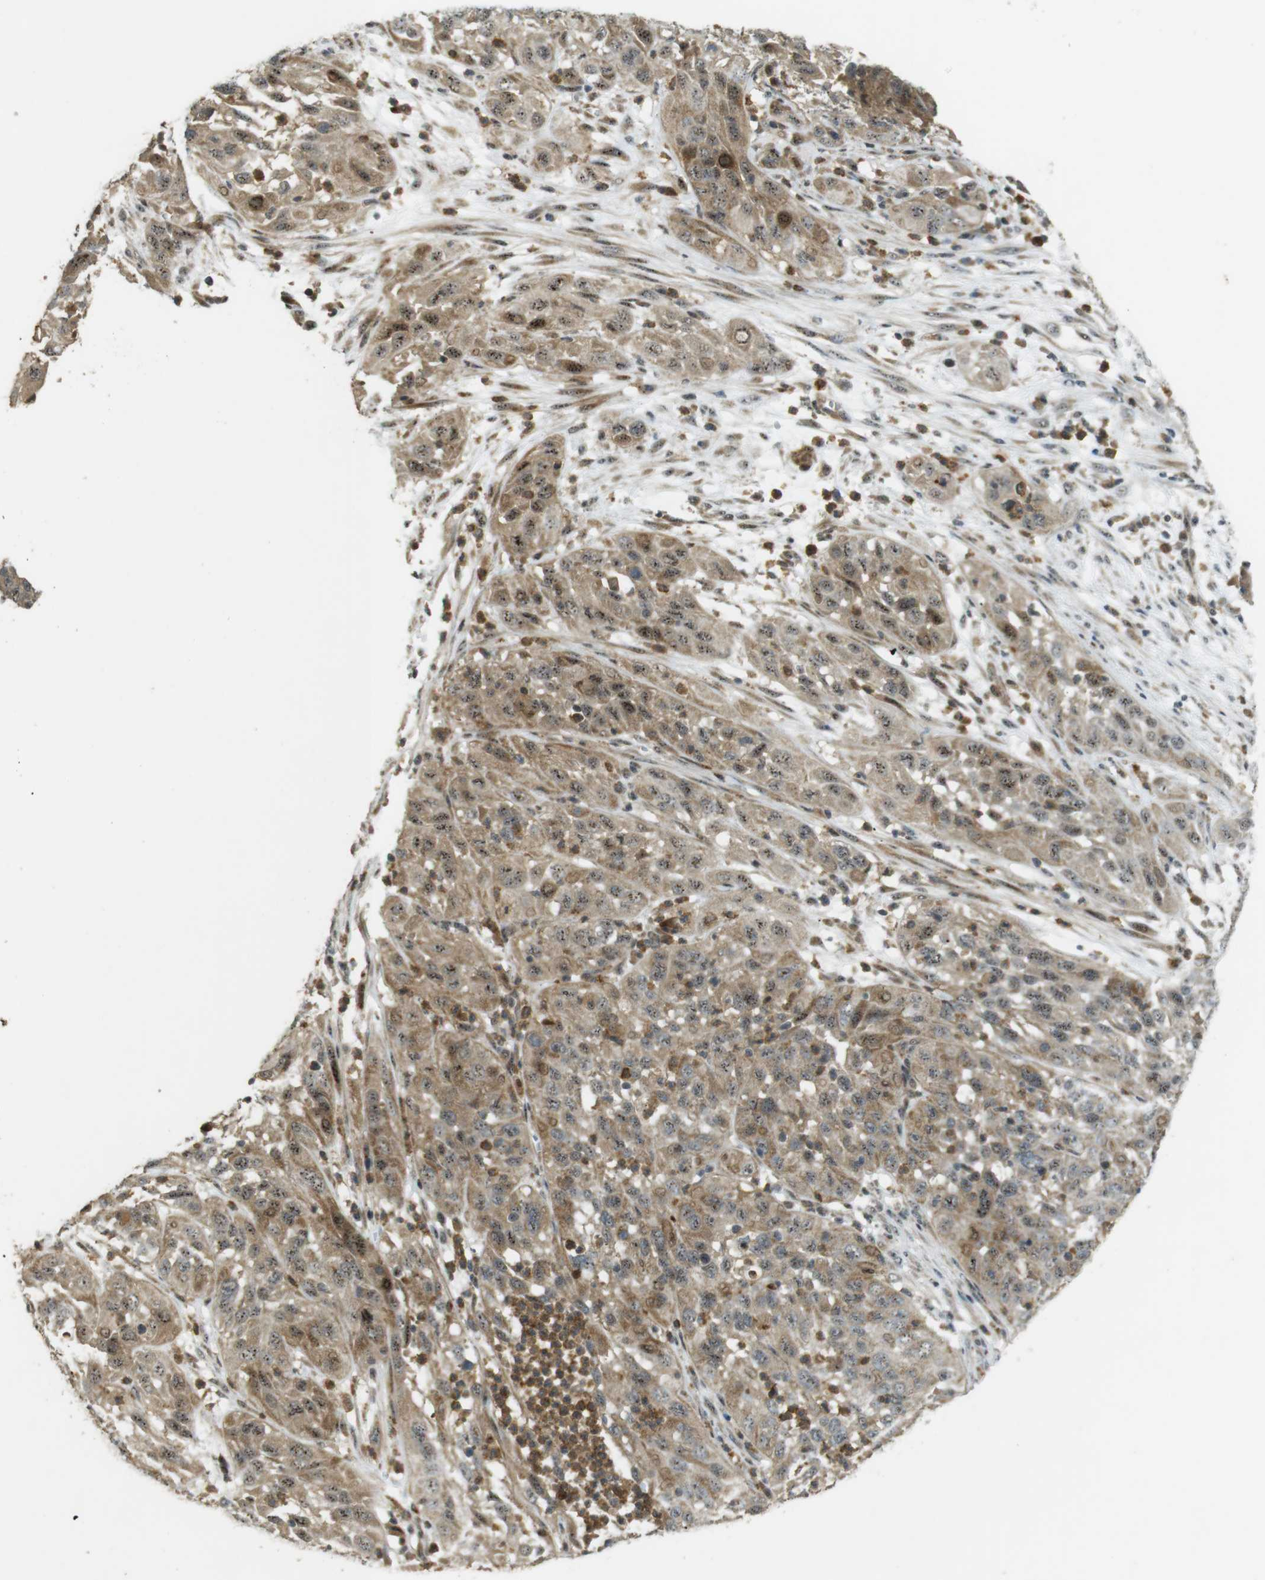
{"staining": {"intensity": "moderate", "quantity": ">75%", "location": "cytoplasmic/membranous,nuclear"}, "tissue": "cervical cancer", "cell_type": "Tumor cells", "image_type": "cancer", "snomed": [{"axis": "morphology", "description": "Squamous cell carcinoma, NOS"}, {"axis": "topography", "description": "Cervix"}], "caption": "Immunohistochemical staining of human cervical squamous cell carcinoma demonstrates moderate cytoplasmic/membranous and nuclear protein positivity in approximately >75% of tumor cells. (Stains: DAB (3,3'-diaminobenzidine) in brown, nuclei in blue, Microscopy: brightfield microscopy at high magnification).", "gene": "TMX3", "patient": {"sex": "female", "age": 32}}